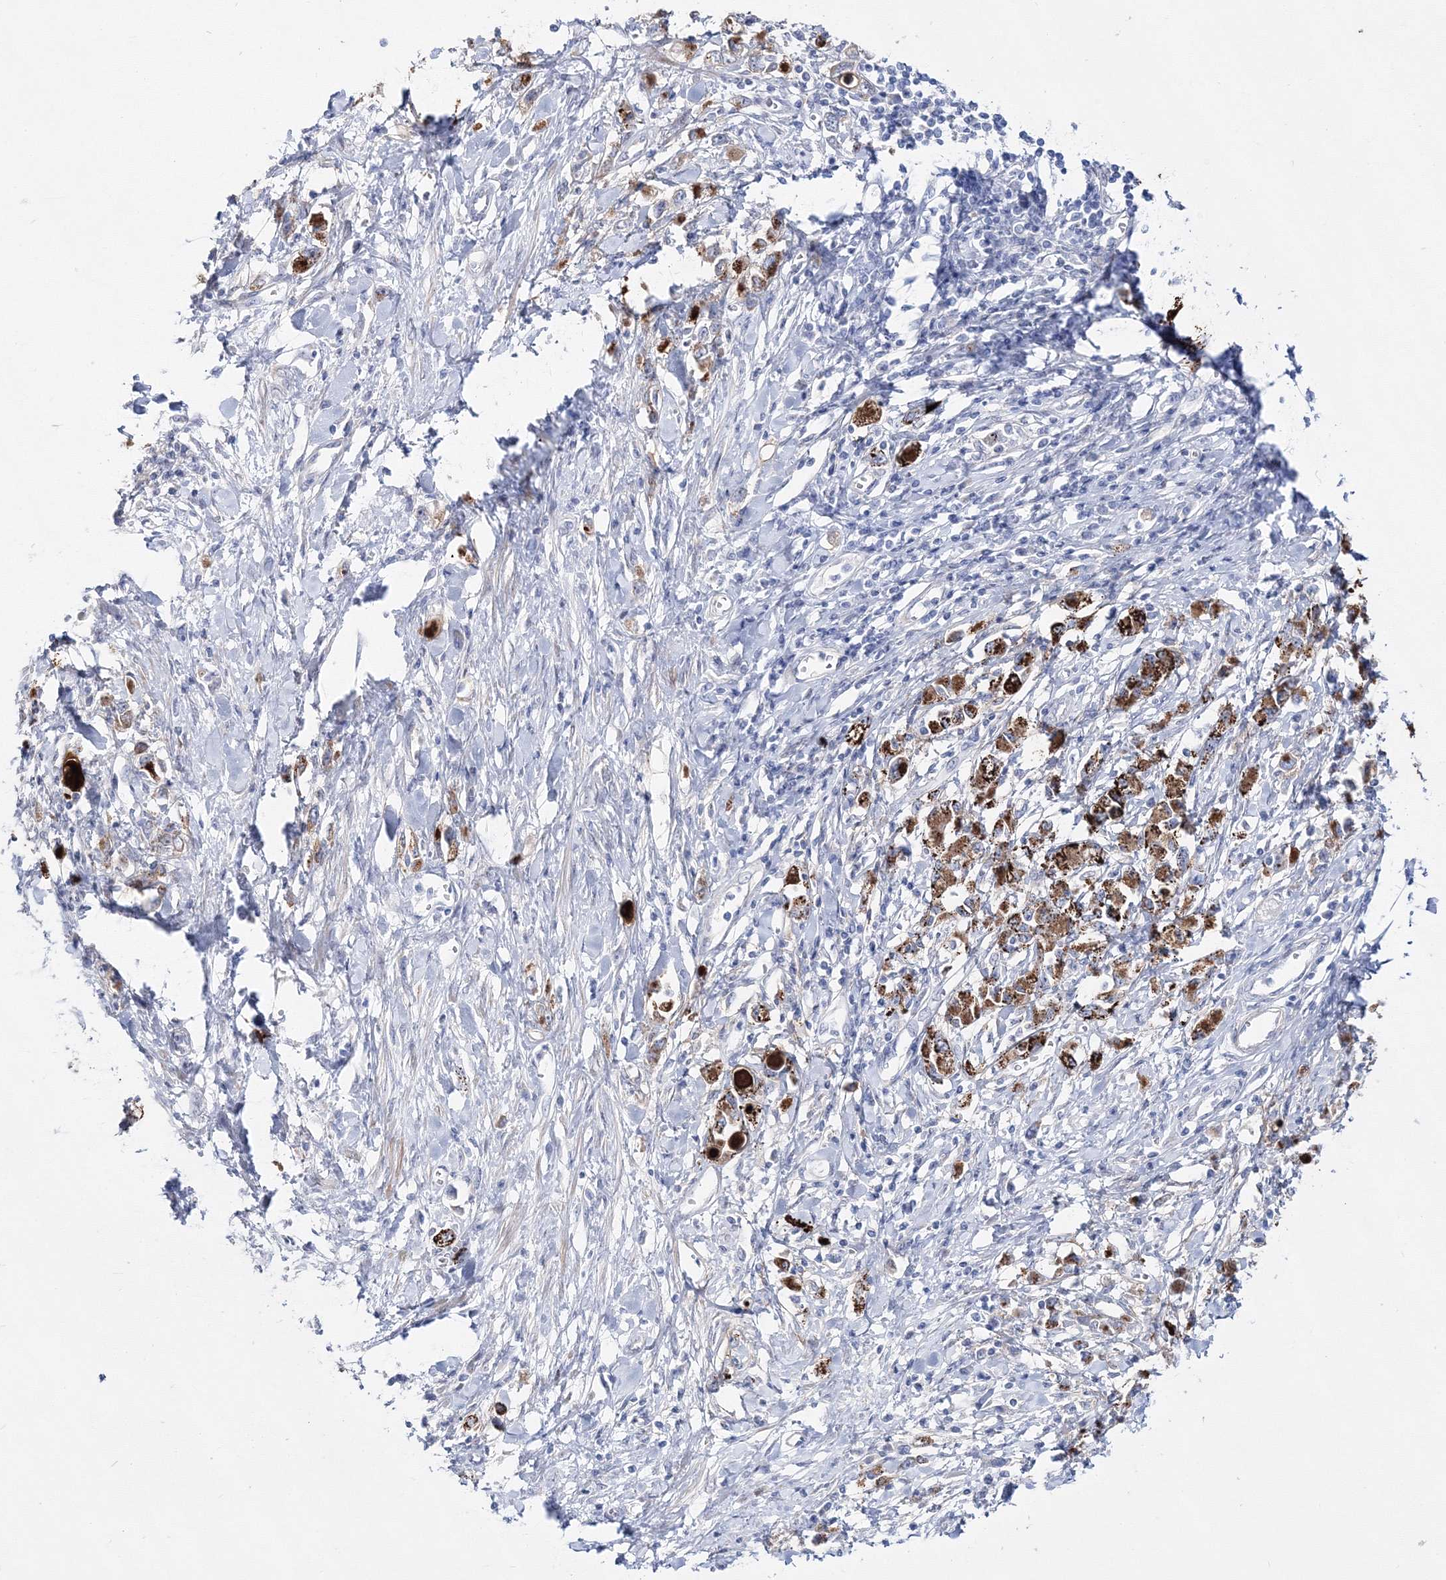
{"staining": {"intensity": "moderate", "quantity": ">75%", "location": "cytoplasmic/membranous"}, "tissue": "stomach cancer", "cell_type": "Tumor cells", "image_type": "cancer", "snomed": [{"axis": "morphology", "description": "Adenocarcinoma, NOS"}, {"axis": "topography", "description": "Stomach"}], "caption": "Stomach cancer tissue shows moderate cytoplasmic/membranous positivity in approximately >75% of tumor cells", "gene": "ARHGAP32", "patient": {"sex": "female", "age": 76}}